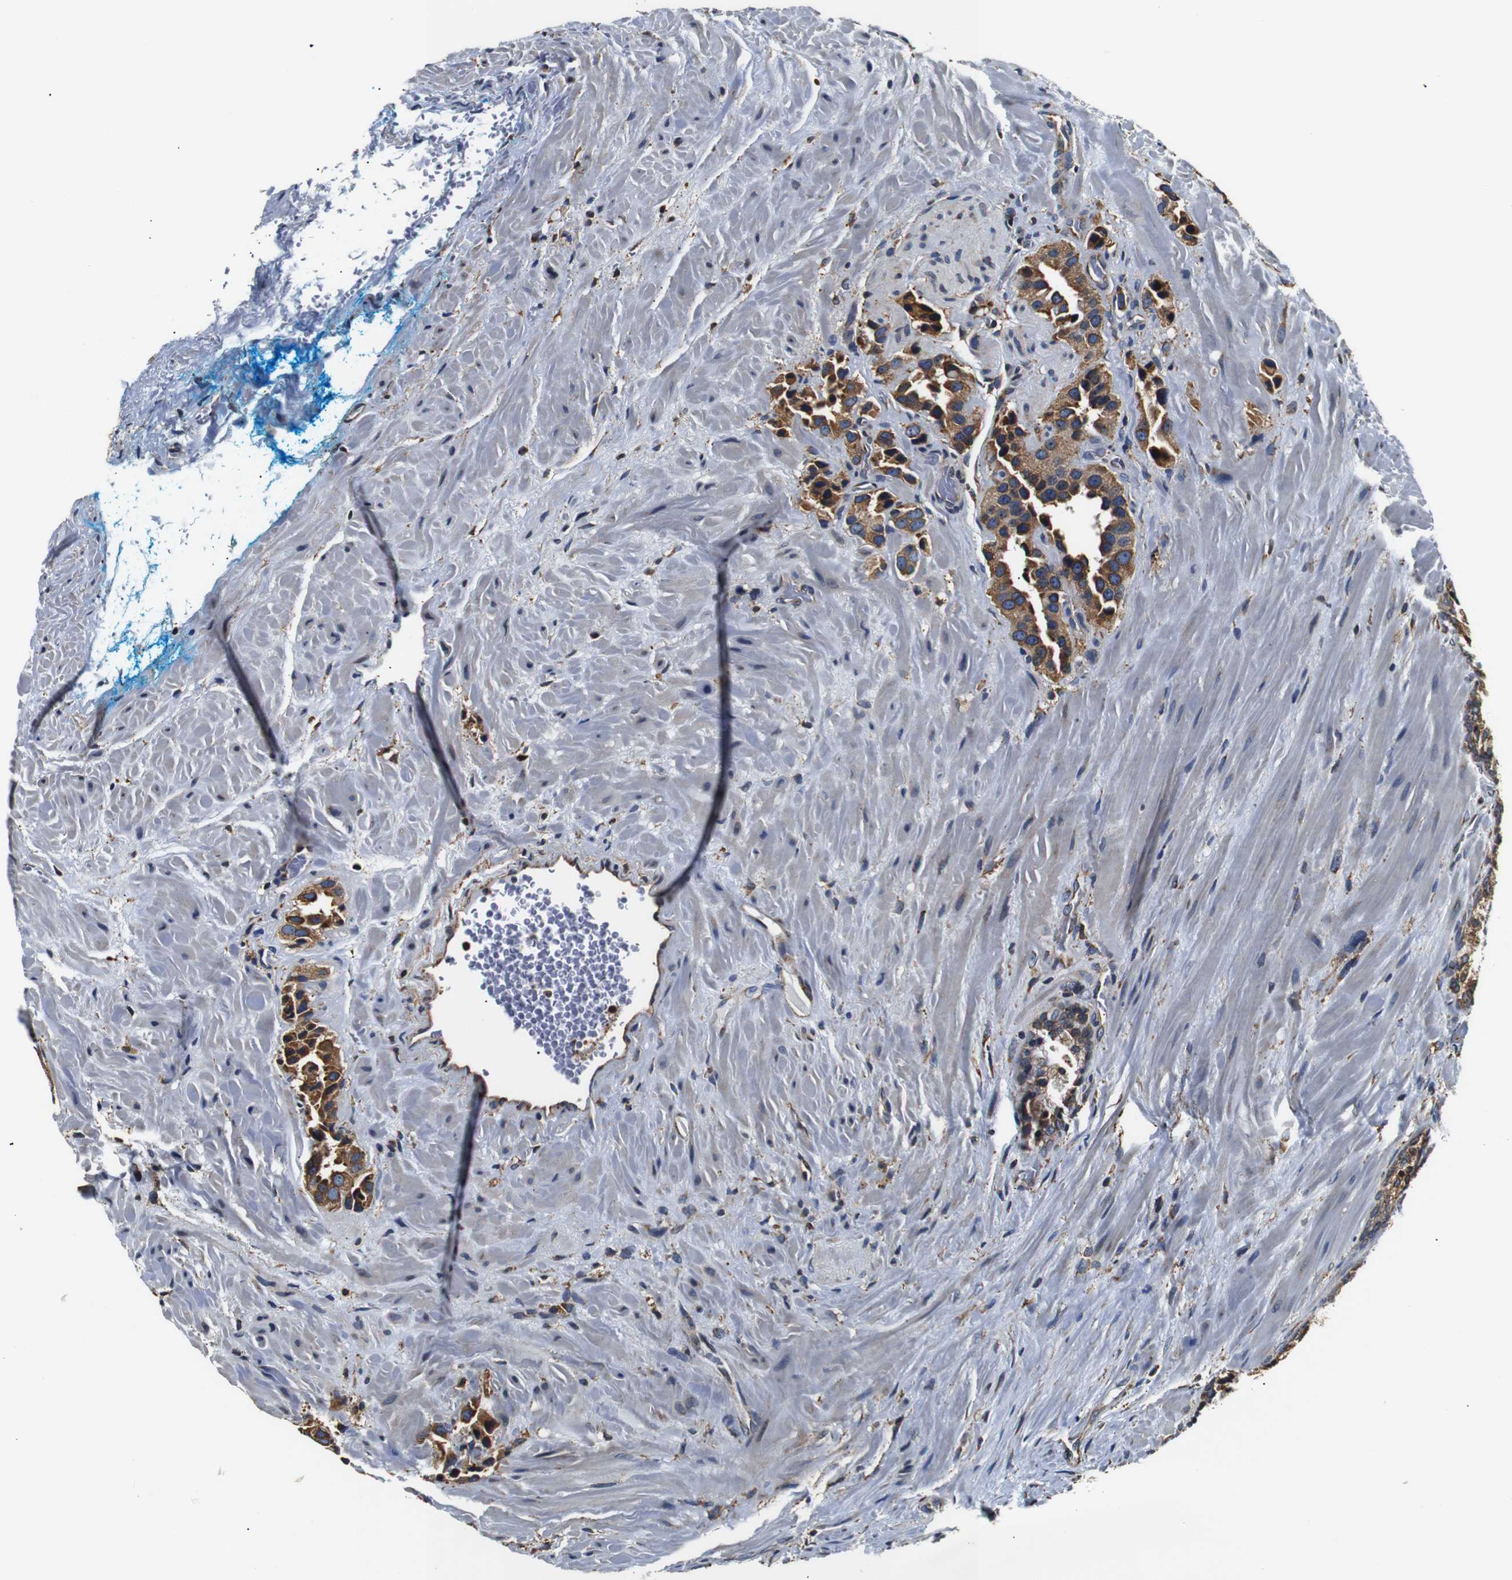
{"staining": {"intensity": "moderate", "quantity": ">75%", "location": "cytoplasmic/membranous"}, "tissue": "prostate cancer", "cell_type": "Tumor cells", "image_type": "cancer", "snomed": [{"axis": "morphology", "description": "Adenocarcinoma, High grade"}, {"axis": "topography", "description": "Prostate"}], "caption": "The micrograph shows a brown stain indicating the presence of a protein in the cytoplasmic/membranous of tumor cells in high-grade adenocarcinoma (prostate).", "gene": "HHIP", "patient": {"sex": "male", "age": 64}}